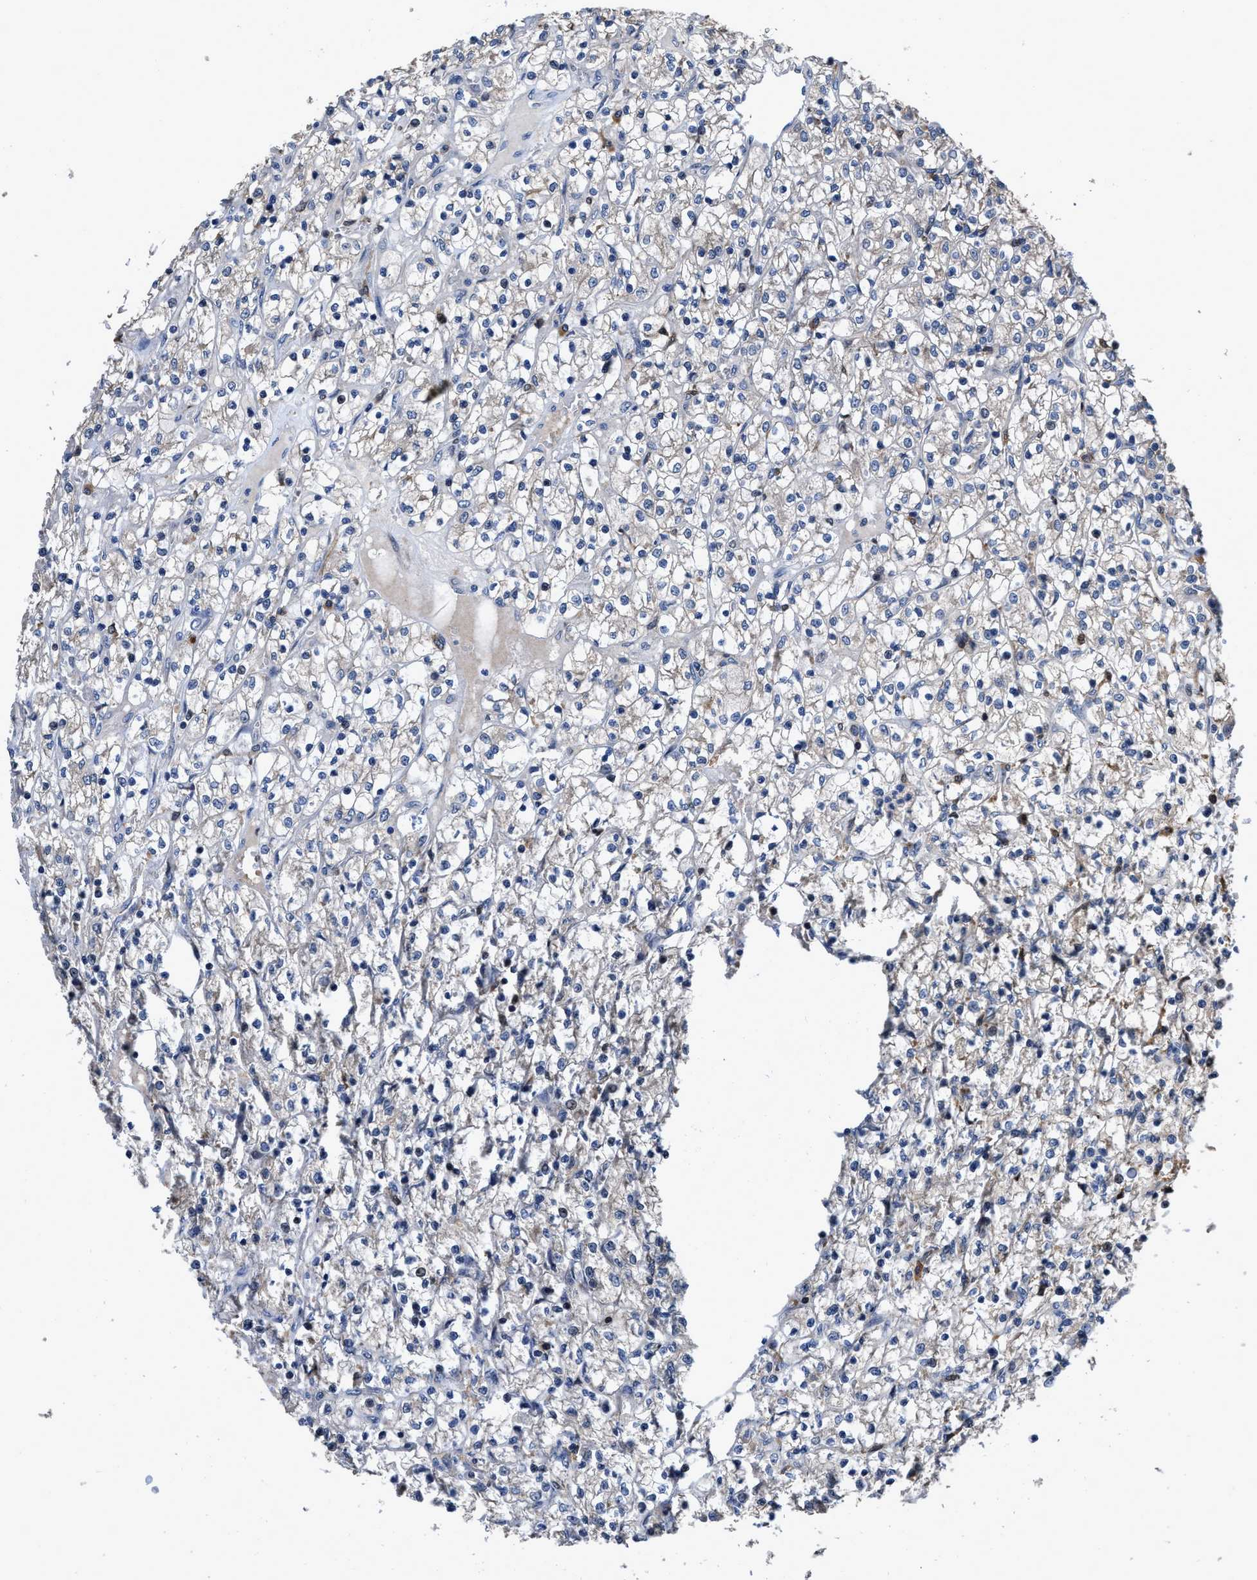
{"staining": {"intensity": "negative", "quantity": "none", "location": "none"}, "tissue": "renal cancer", "cell_type": "Tumor cells", "image_type": "cancer", "snomed": [{"axis": "morphology", "description": "Adenocarcinoma, NOS"}, {"axis": "topography", "description": "Kidney"}], "caption": "A micrograph of human renal cancer is negative for staining in tumor cells.", "gene": "RGS10", "patient": {"sex": "female", "age": 69}}